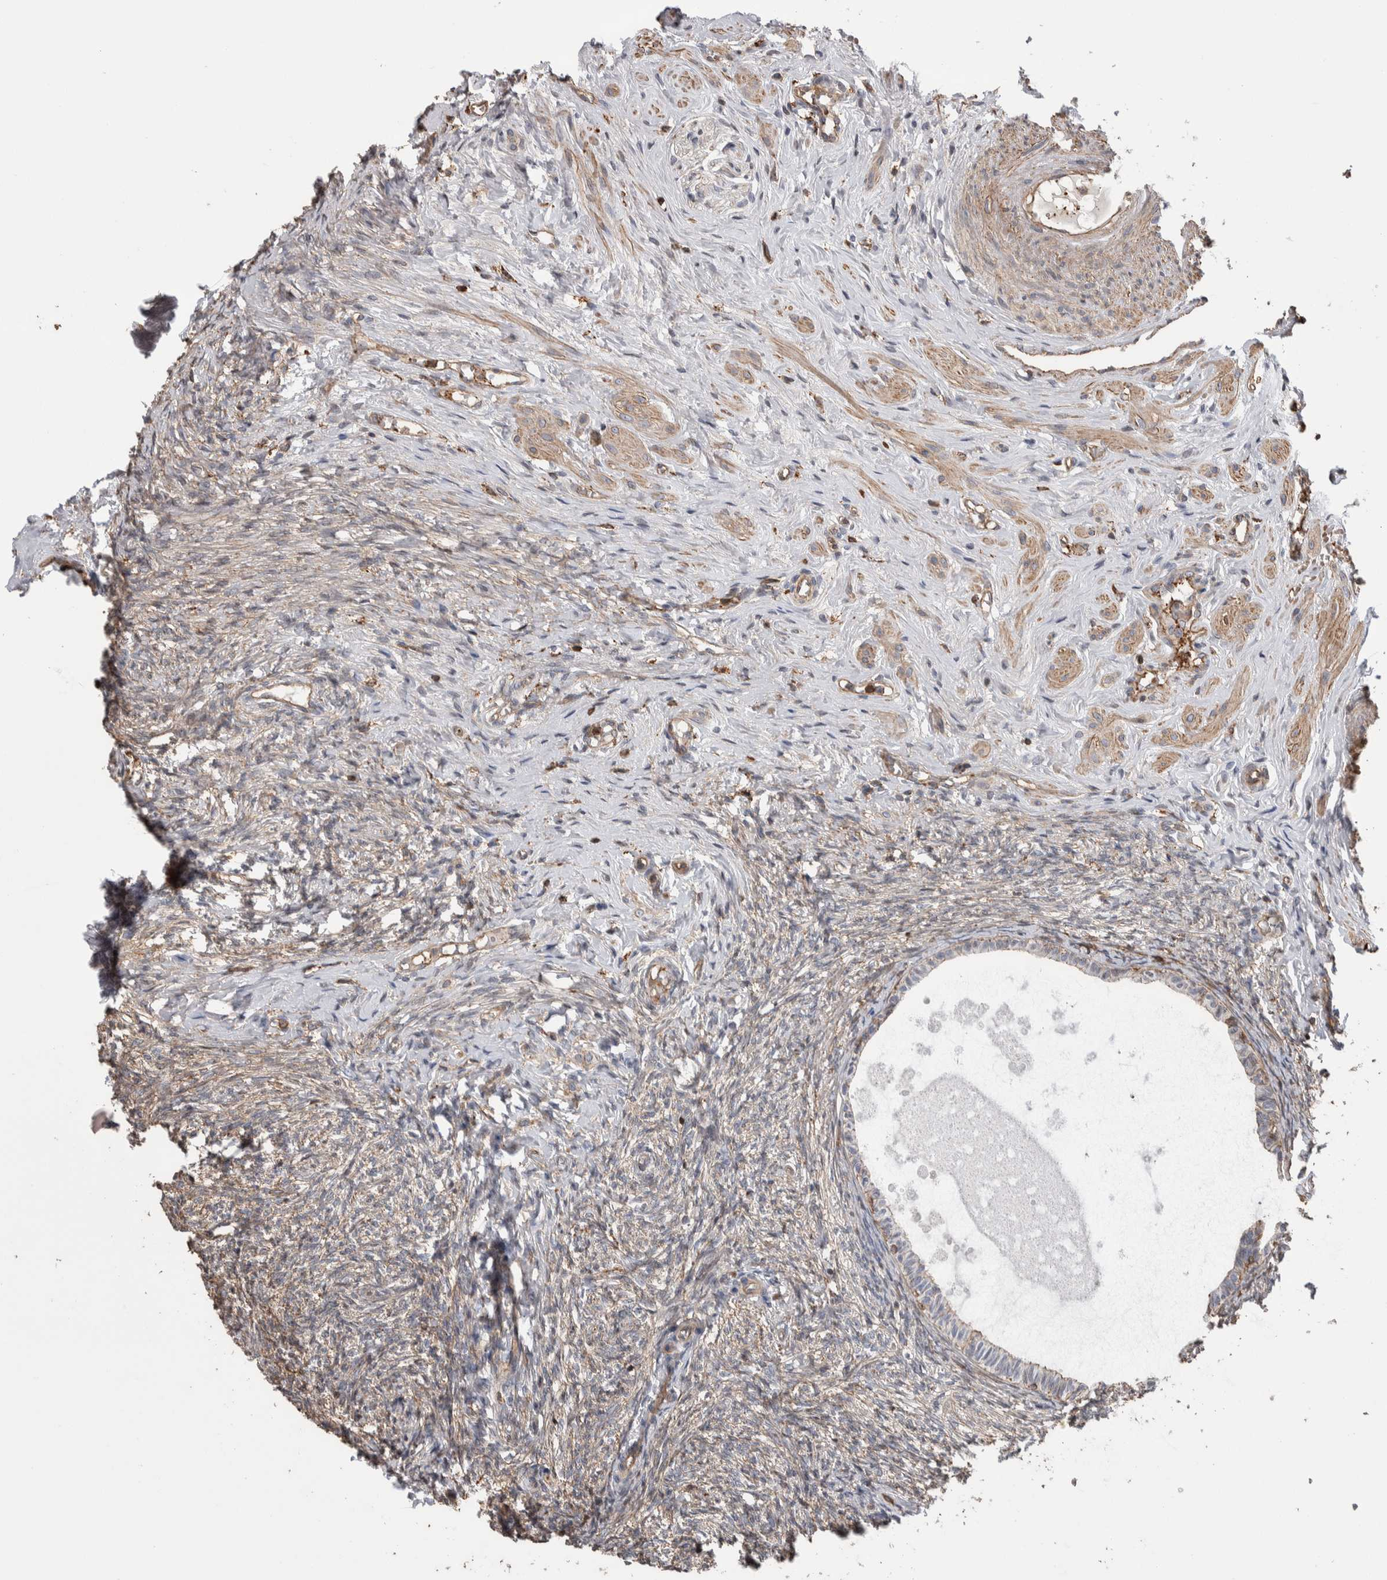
{"staining": {"intensity": "weak", "quantity": "<25%", "location": "cytoplasmic/membranous"}, "tissue": "ovary", "cell_type": "Ovarian stroma cells", "image_type": "normal", "snomed": [{"axis": "morphology", "description": "Normal tissue, NOS"}, {"axis": "topography", "description": "Ovary"}], "caption": "Immunohistochemistry (IHC) photomicrograph of normal human ovary stained for a protein (brown), which shows no positivity in ovarian stroma cells.", "gene": "ENPP2", "patient": {"sex": "female", "age": 41}}